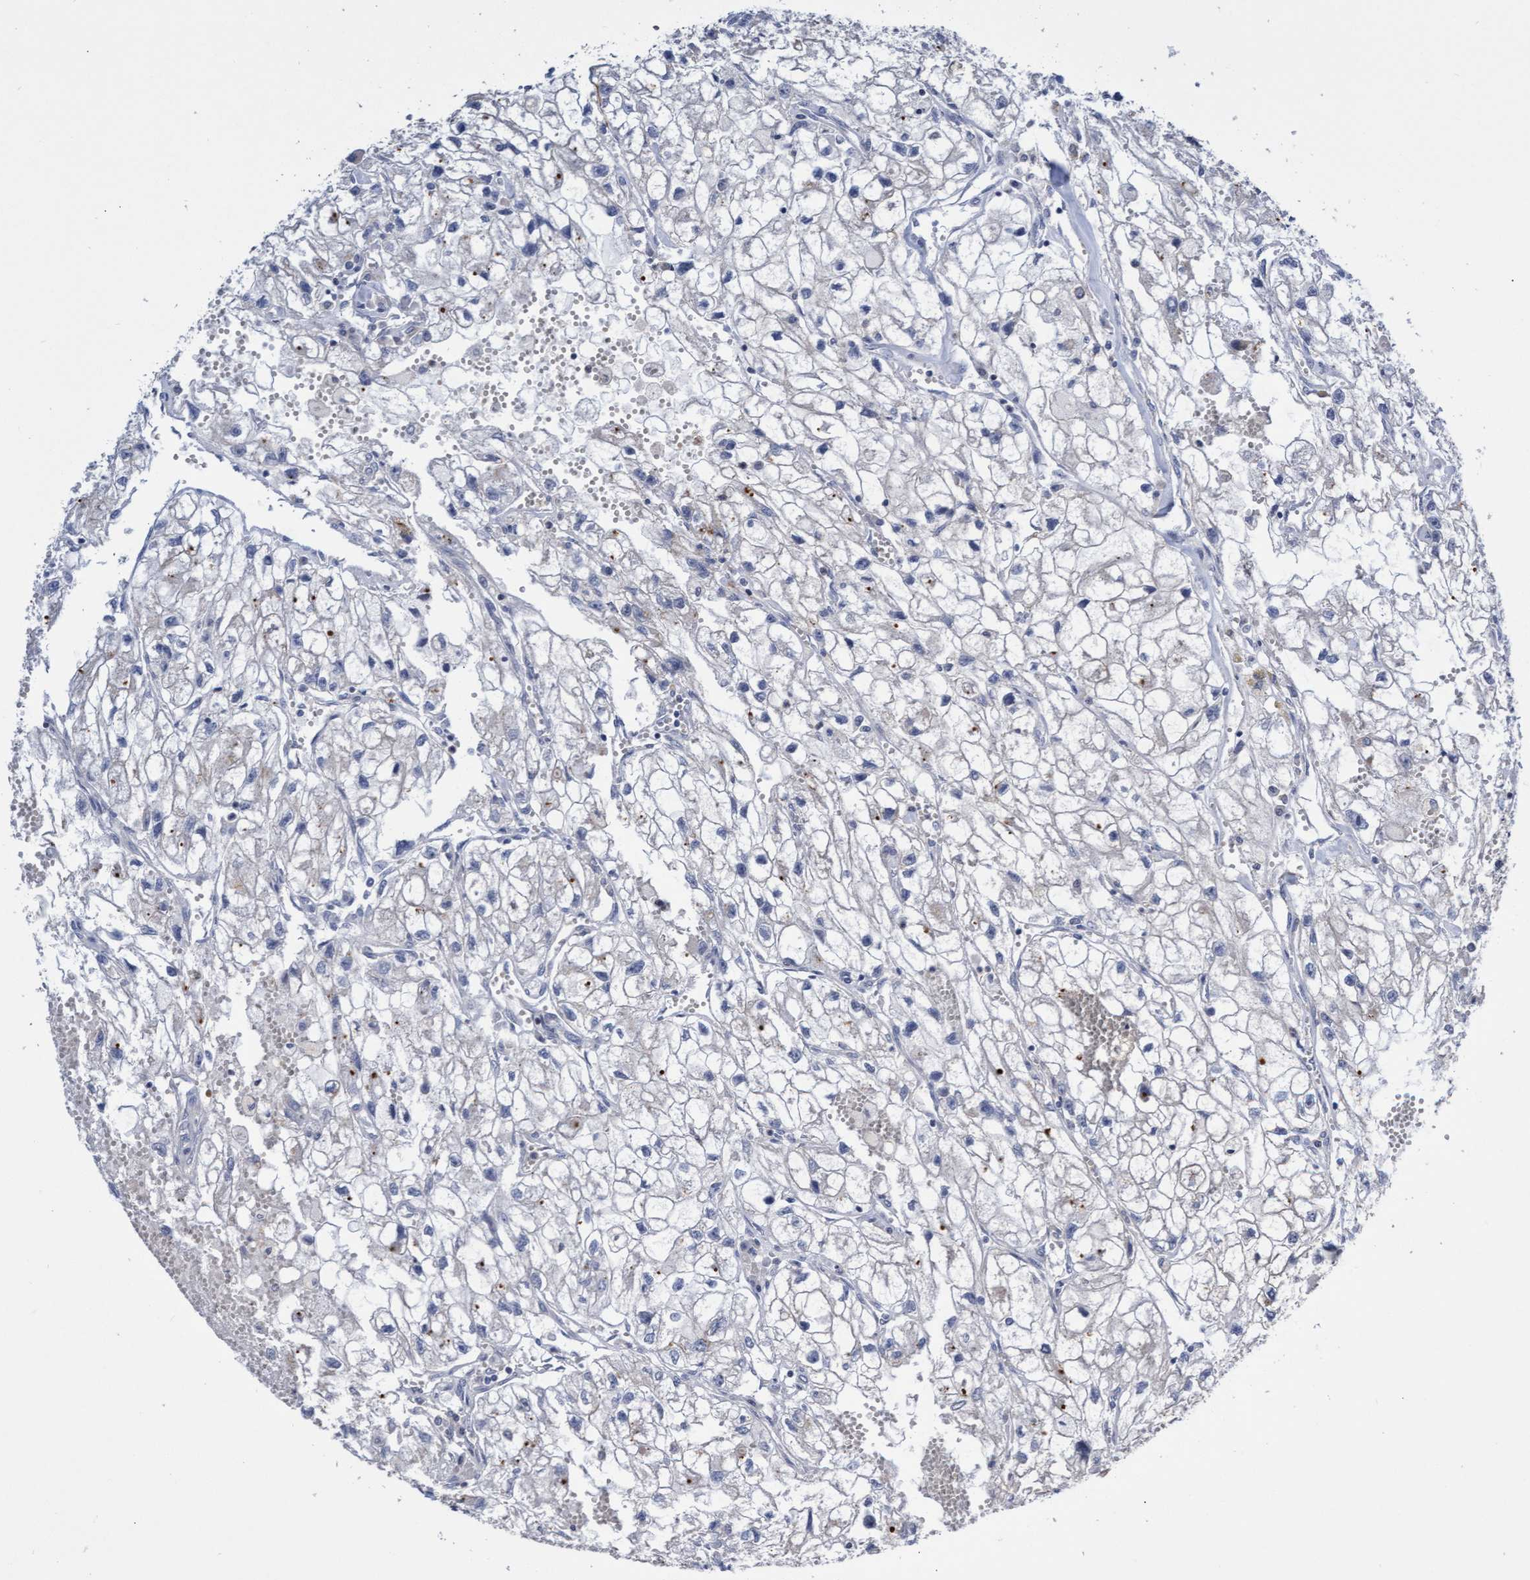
{"staining": {"intensity": "negative", "quantity": "none", "location": "none"}, "tissue": "renal cancer", "cell_type": "Tumor cells", "image_type": "cancer", "snomed": [{"axis": "morphology", "description": "Adenocarcinoma, NOS"}, {"axis": "topography", "description": "Kidney"}], "caption": "High magnification brightfield microscopy of renal cancer stained with DAB (brown) and counterstained with hematoxylin (blue): tumor cells show no significant positivity.", "gene": "ABCF2", "patient": {"sex": "female", "age": 70}}